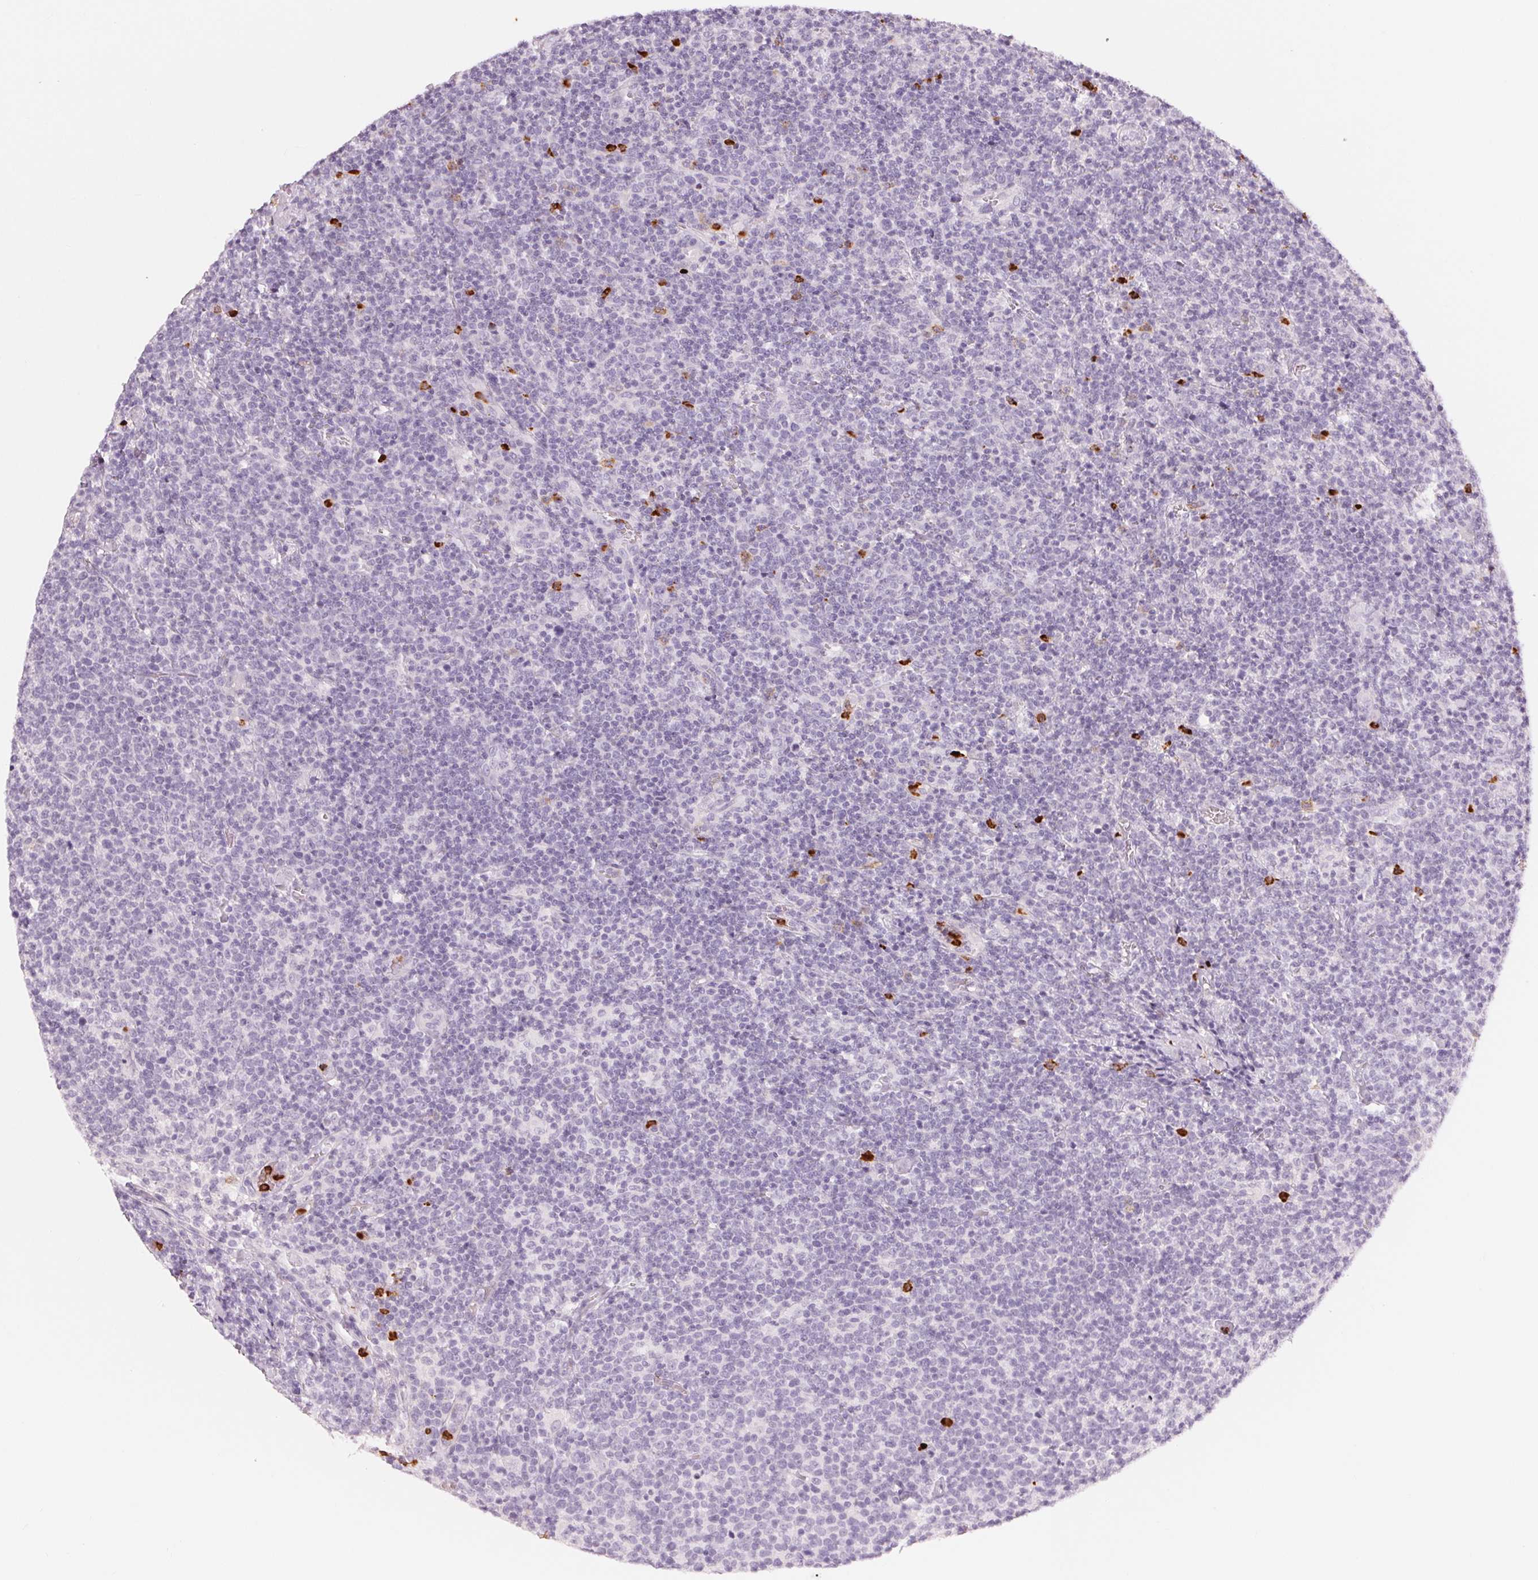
{"staining": {"intensity": "negative", "quantity": "none", "location": "none"}, "tissue": "lymphoma", "cell_type": "Tumor cells", "image_type": "cancer", "snomed": [{"axis": "morphology", "description": "Malignant lymphoma, non-Hodgkin's type, High grade"}, {"axis": "topography", "description": "Lymph node"}], "caption": "Immunohistochemistry image of lymphoma stained for a protein (brown), which displays no positivity in tumor cells.", "gene": "KLK7", "patient": {"sex": "male", "age": 61}}